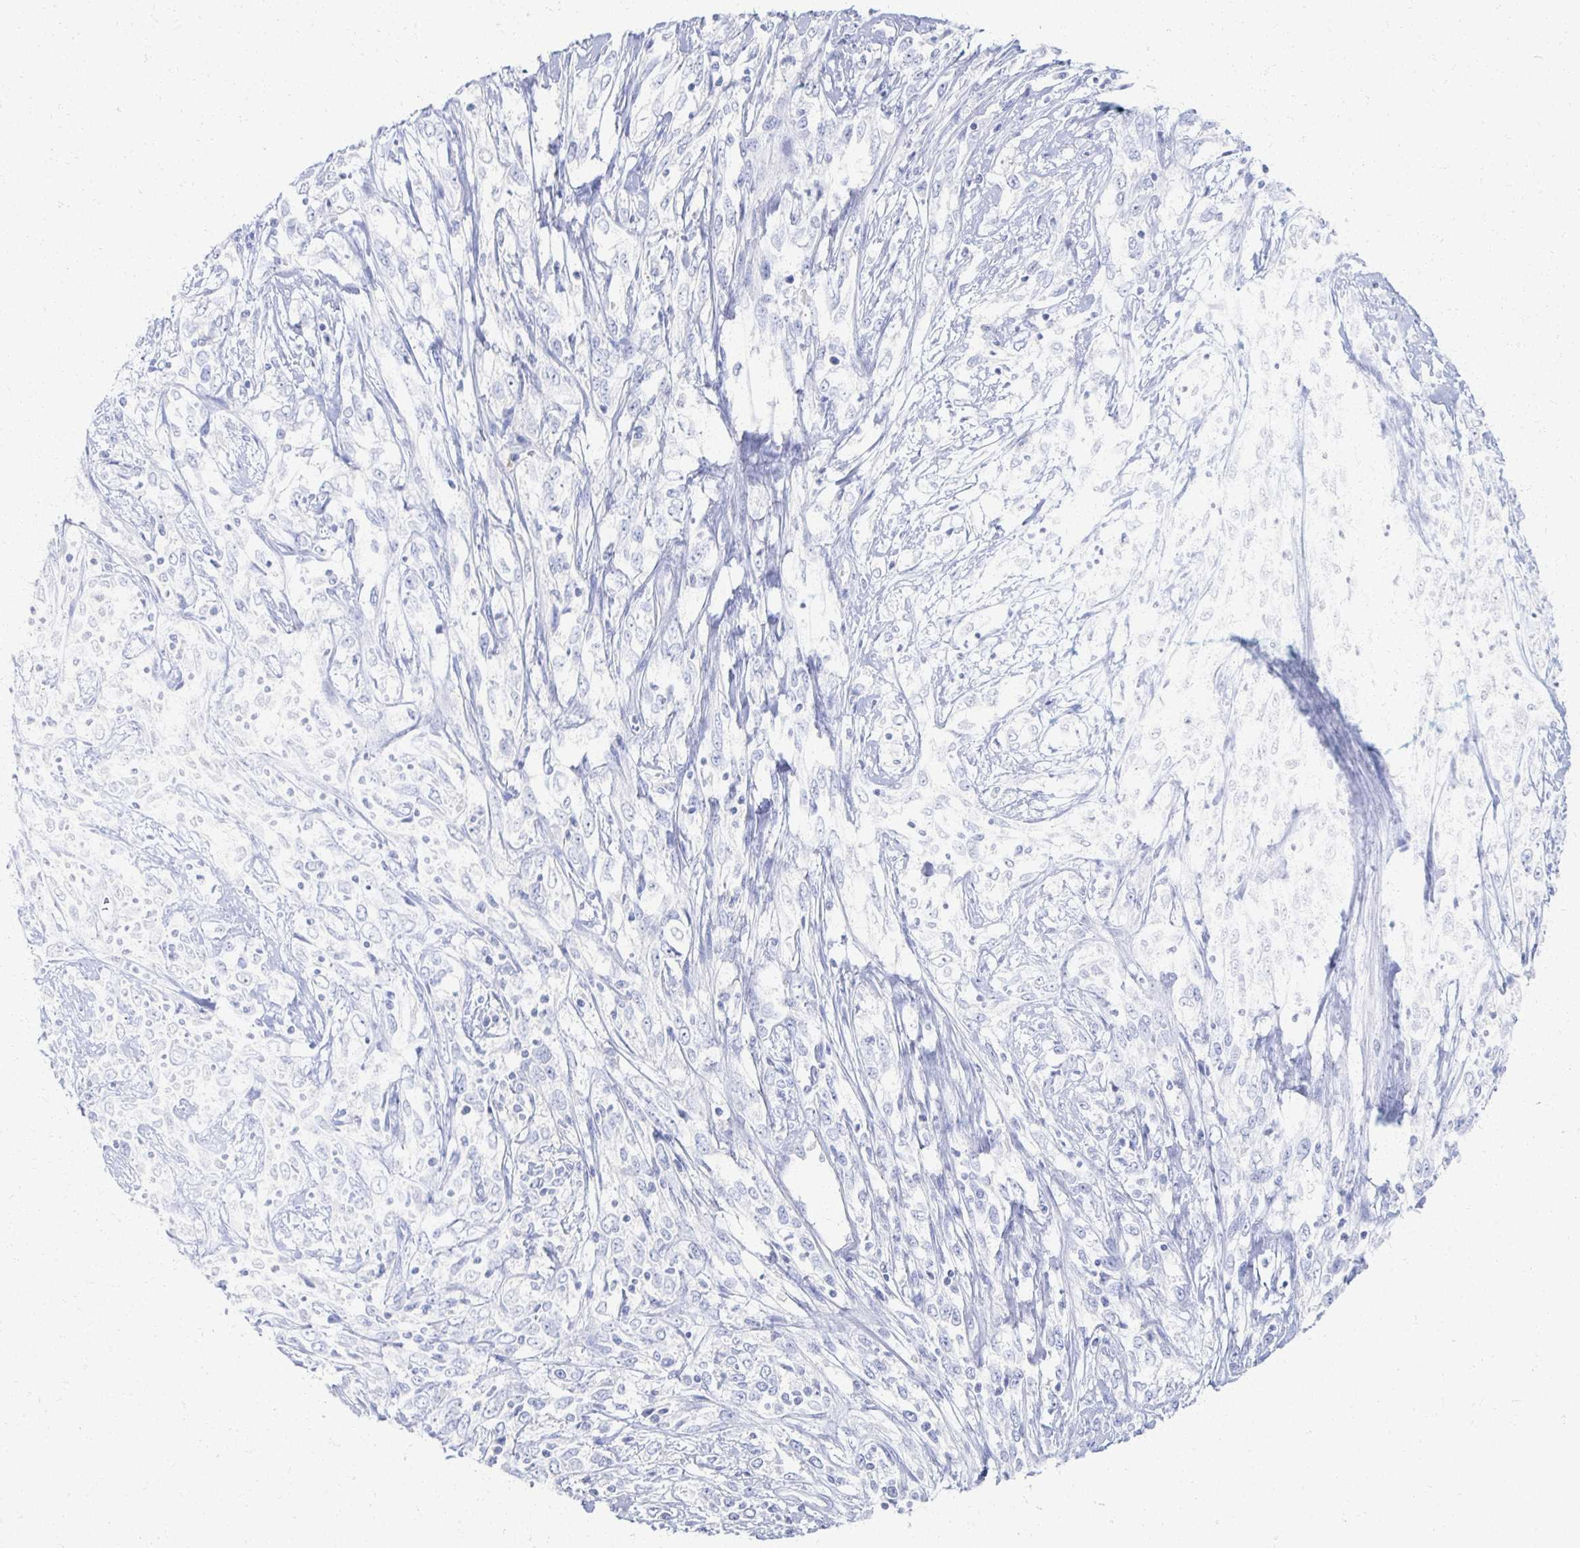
{"staining": {"intensity": "negative", "quantity": "none", "location": "none"}, "tissue": "cervical cancer", "cell_type": "Tumor cells", "image_type": "cancer", "snomed": [{"axis": "morphology", "description": "Adenocarcinoma, NOS"}, {"axis": "topography", "description": "Cervix"}], "caption": "The histopathology image exhibits no staining of tumor cells in cervical adenocarcinoma.", "gene": "PRR20A", "patient": {"sex": "female", "age": 40}}